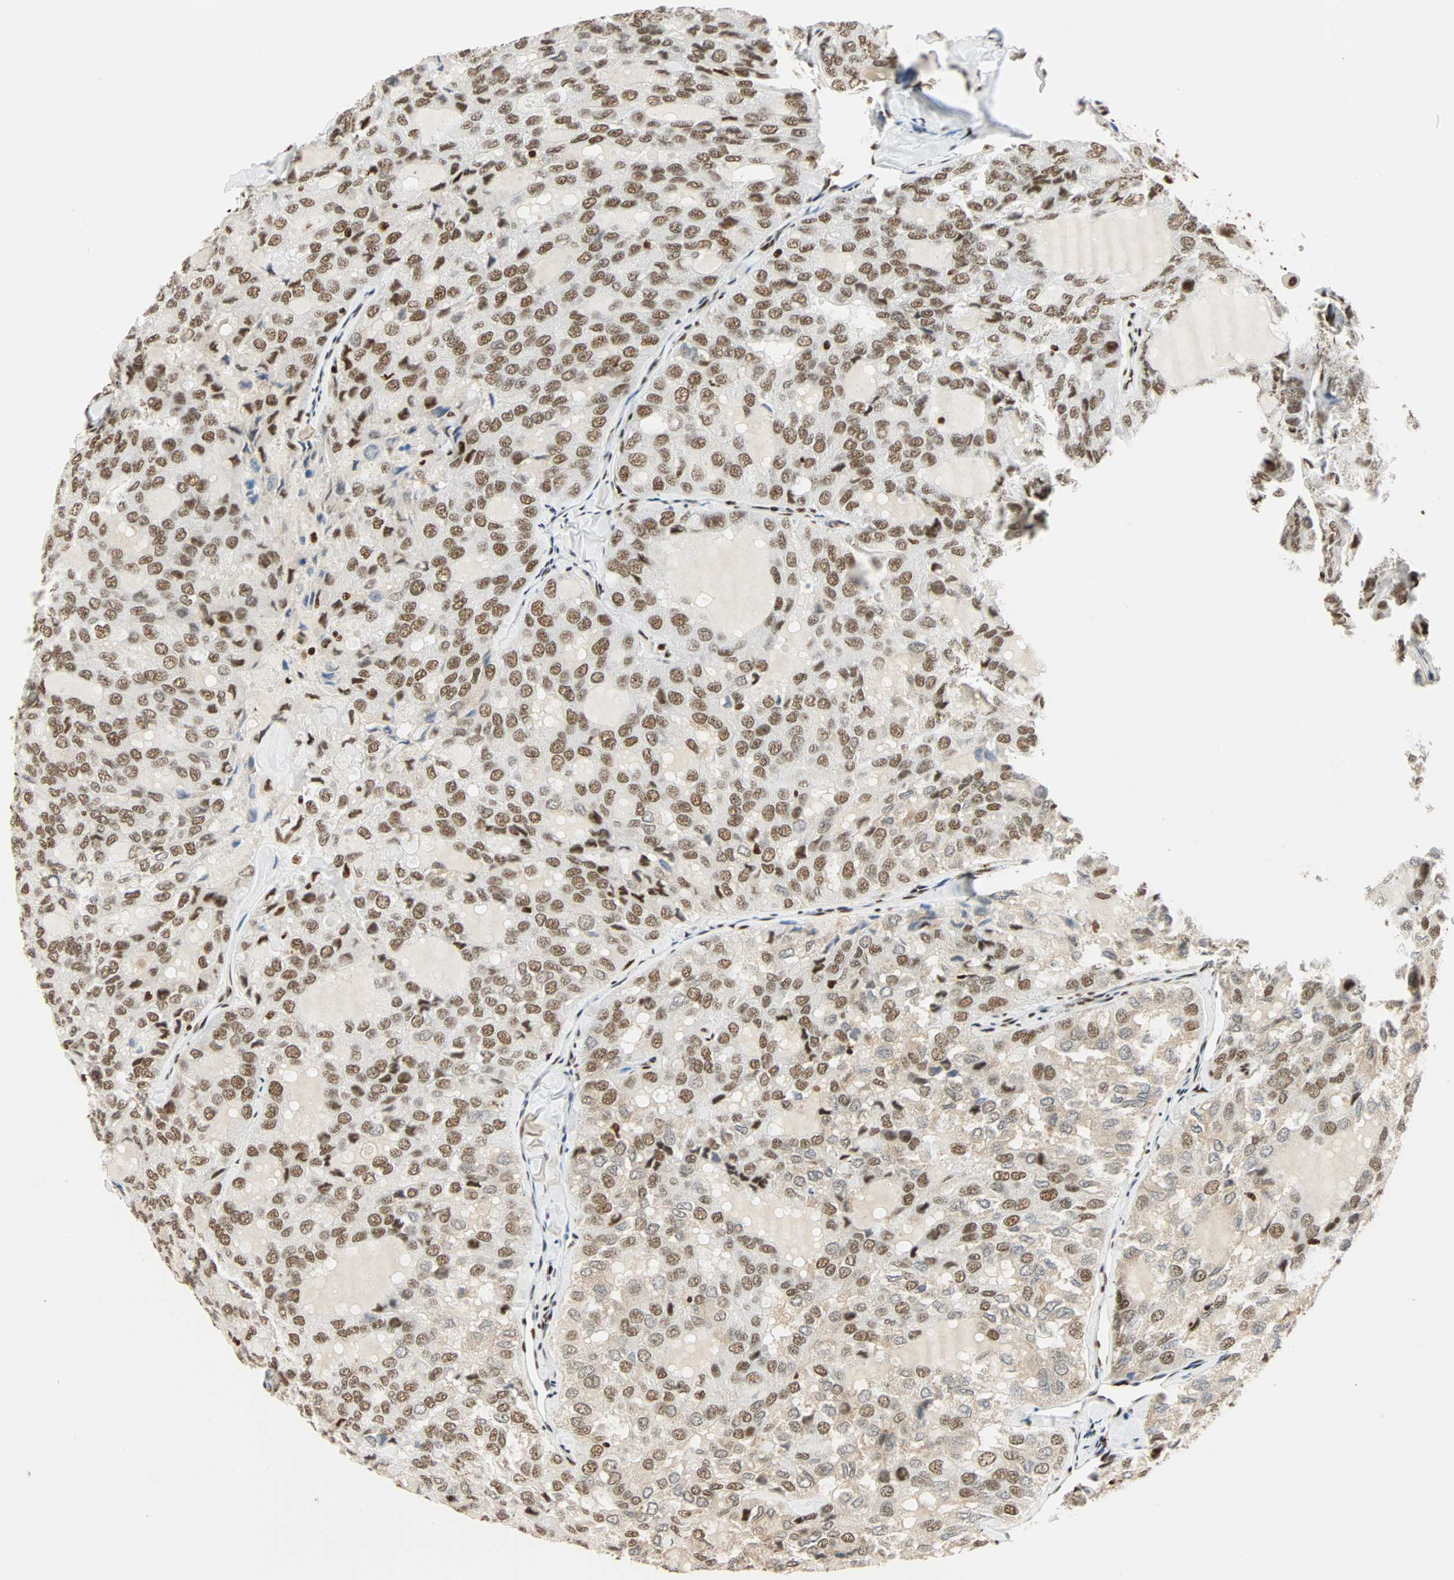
{"staining": {"intensity": "moderate", "quantity": ">75%", "location": "nuclear"}, "tissue": "thyroid cancer", "cell_type": "Tumor cells", "image_type": "cancer", "snomed": [{"axis": "morphology", "description": "Follicular adenoma carcinoma, NOS"}, {"axis": "topography", "description": "Thyroid gland"}], "caption": "Immunohistochemistry (IHC) of thyroid cancer (follicular adenoma carcinoma) demonstrates medium levels of moderate nuclear staining in approximately >75% of tumor cells.", "gene": "CDK12", "patient": {"sex": "male", "age": 75}}